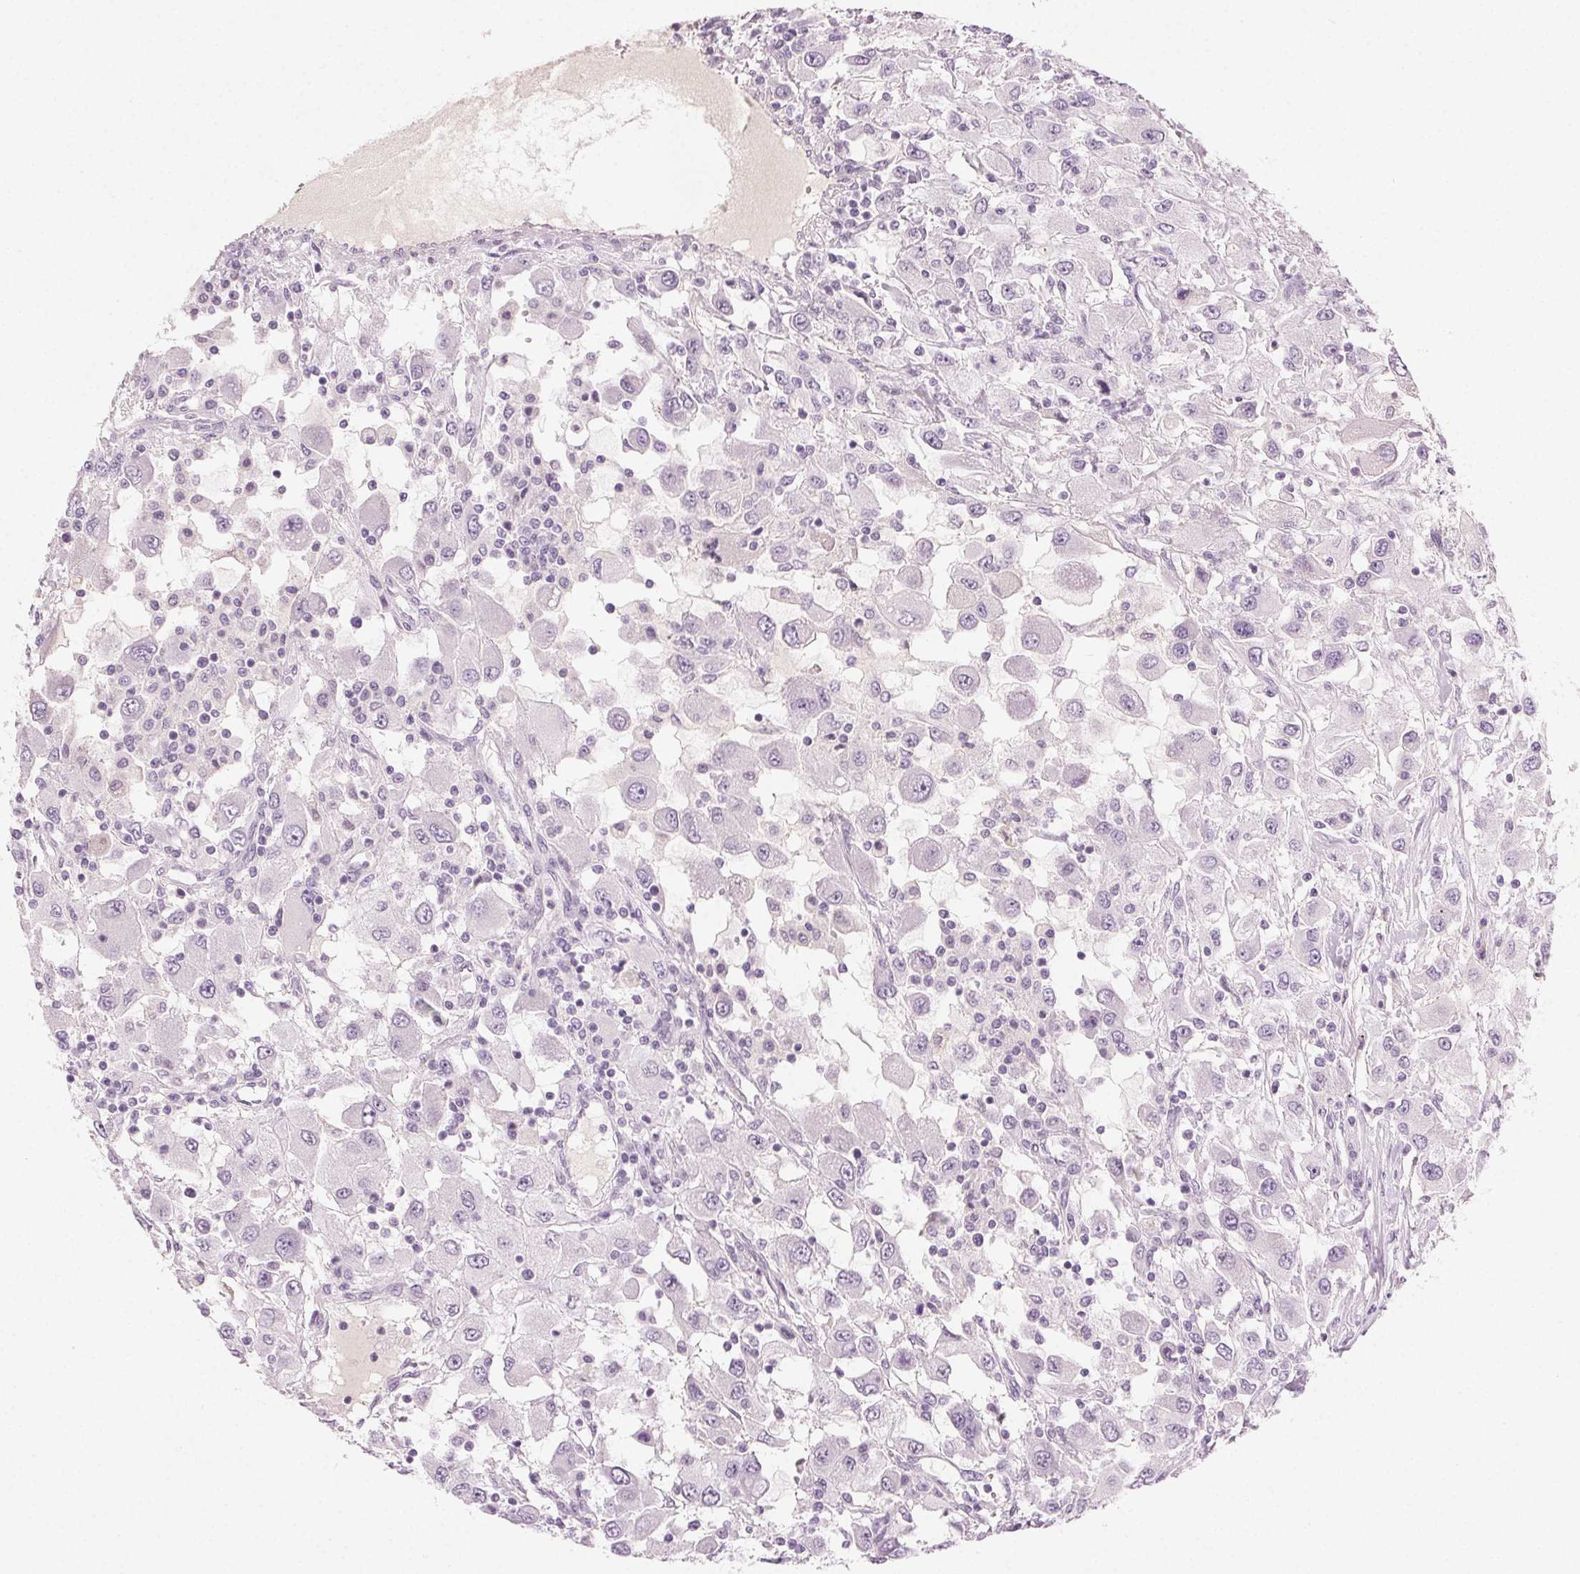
{"staining": {"intensity": "negative", "quantity": "none", "location": "none"}, "tissue": "renal cancer", "cell_type": "Tumor cells", "image_type": "cancer", "snomed": [{"axis": "morphology", "description": "Adenocarcinoma, NOS"}, {"axis": "topography", "description": "Kidney"}], "caption": "High power microscopy histopathology image of an immunohistochemistry micrograph of renal cancer (adenocarcinoma), revealing no significant positivity in tumor cells. (DAB (3,3'-diaminobenzidine) immunohistochemistry with hematoxylin counter stain).", "gene": "HSF5", "patient": {"sex": "female", "age": 67}}